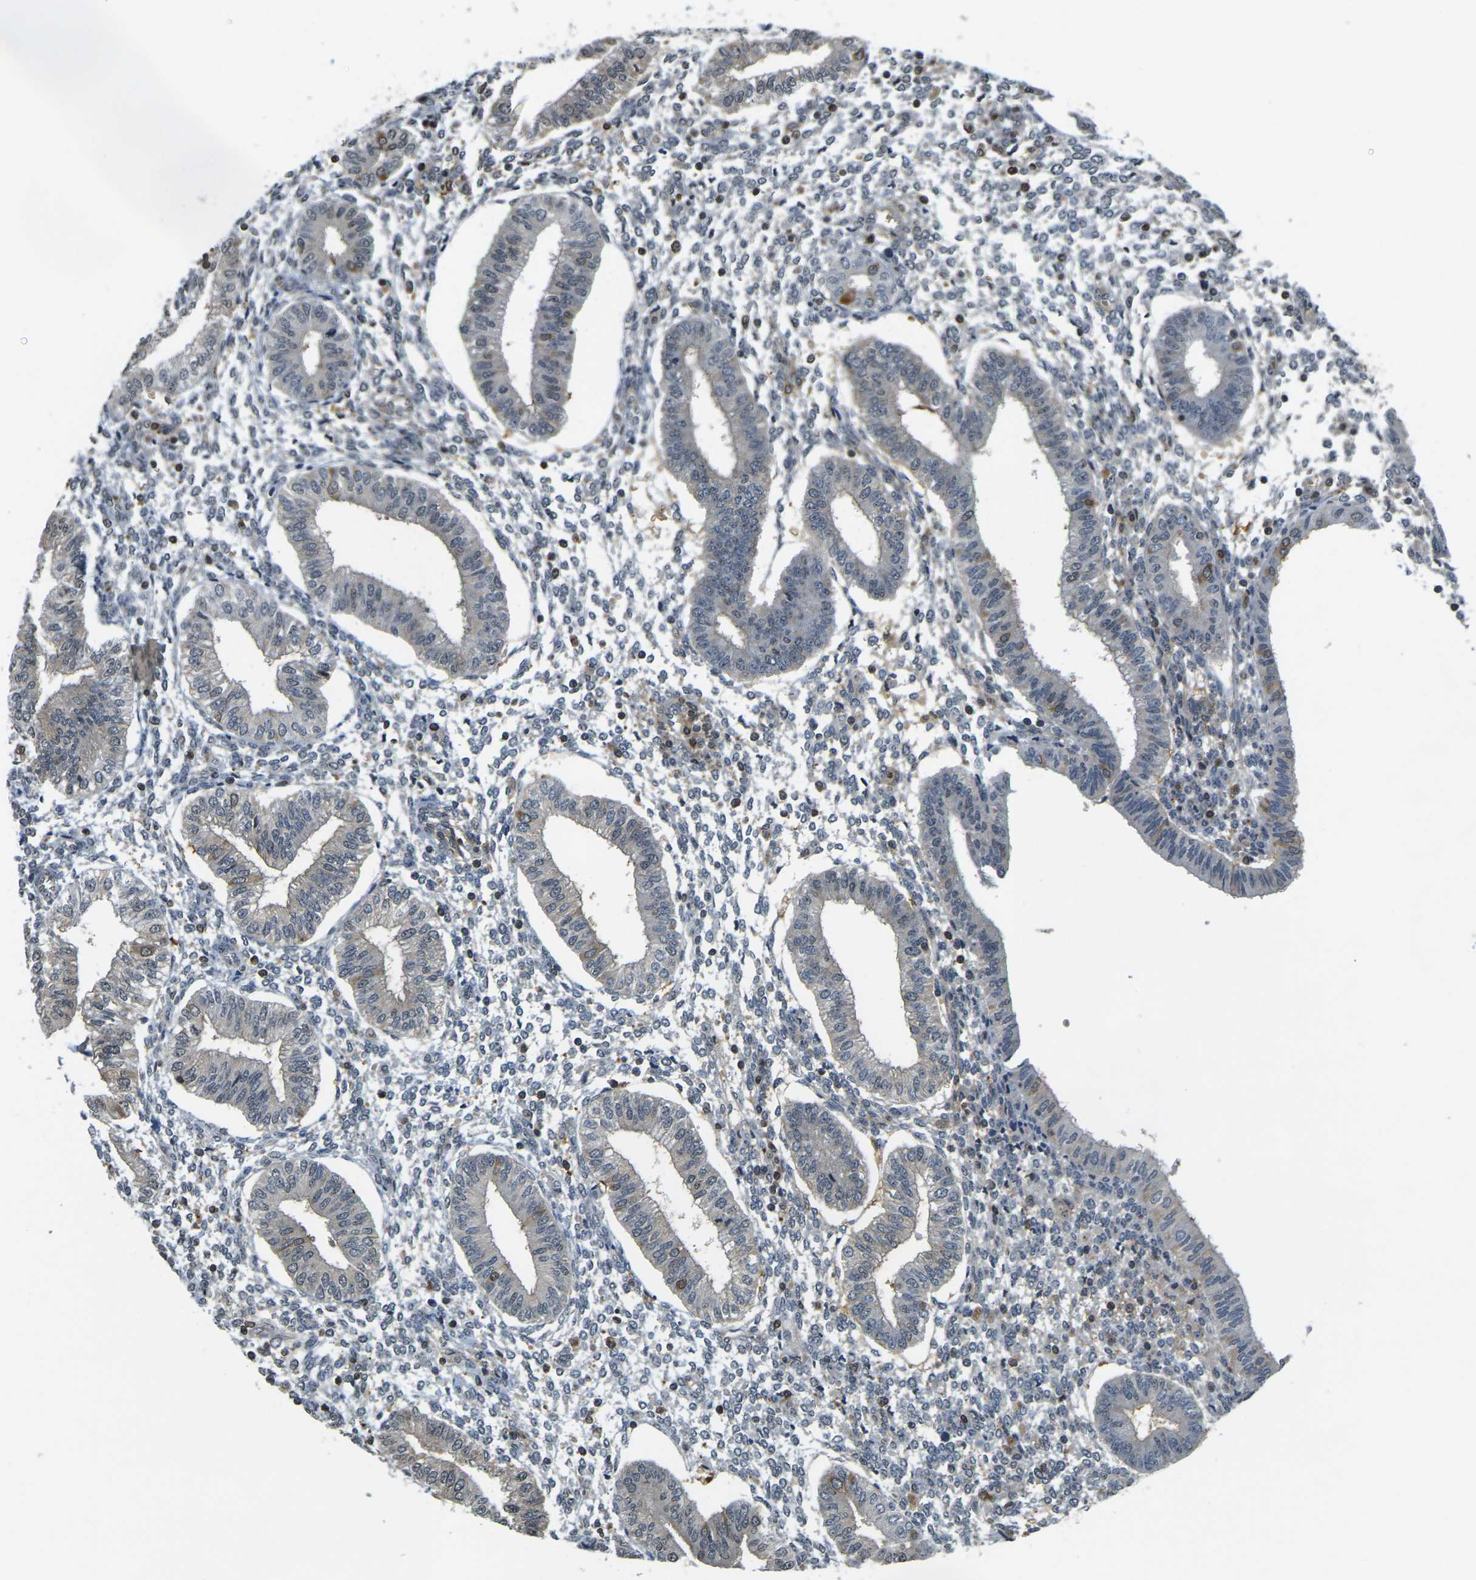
{"staining": {"intensity": "negative", "quantity": "none", "location": "none"}, "tissue": "endometrium", "cell_type": "Cells in endometrial stroma", "image_type": "normal", "snomed": [{"axis": "morphology", "description": "Normal tissue, NOS"}, {"axis": "topography", "description": "Endometrium"}], "caption": "The immunohistochemistry photomicrograph has no significant staining in cells in endometrial stroma of endometrium. Brightfield microscopy of immunohistochemistry (IHC) stained with DAB (brown) and hematoxylin (blue), captured at high magnification.", "gene": "CAST", "patient": {"sex": "female", "age": 50}}